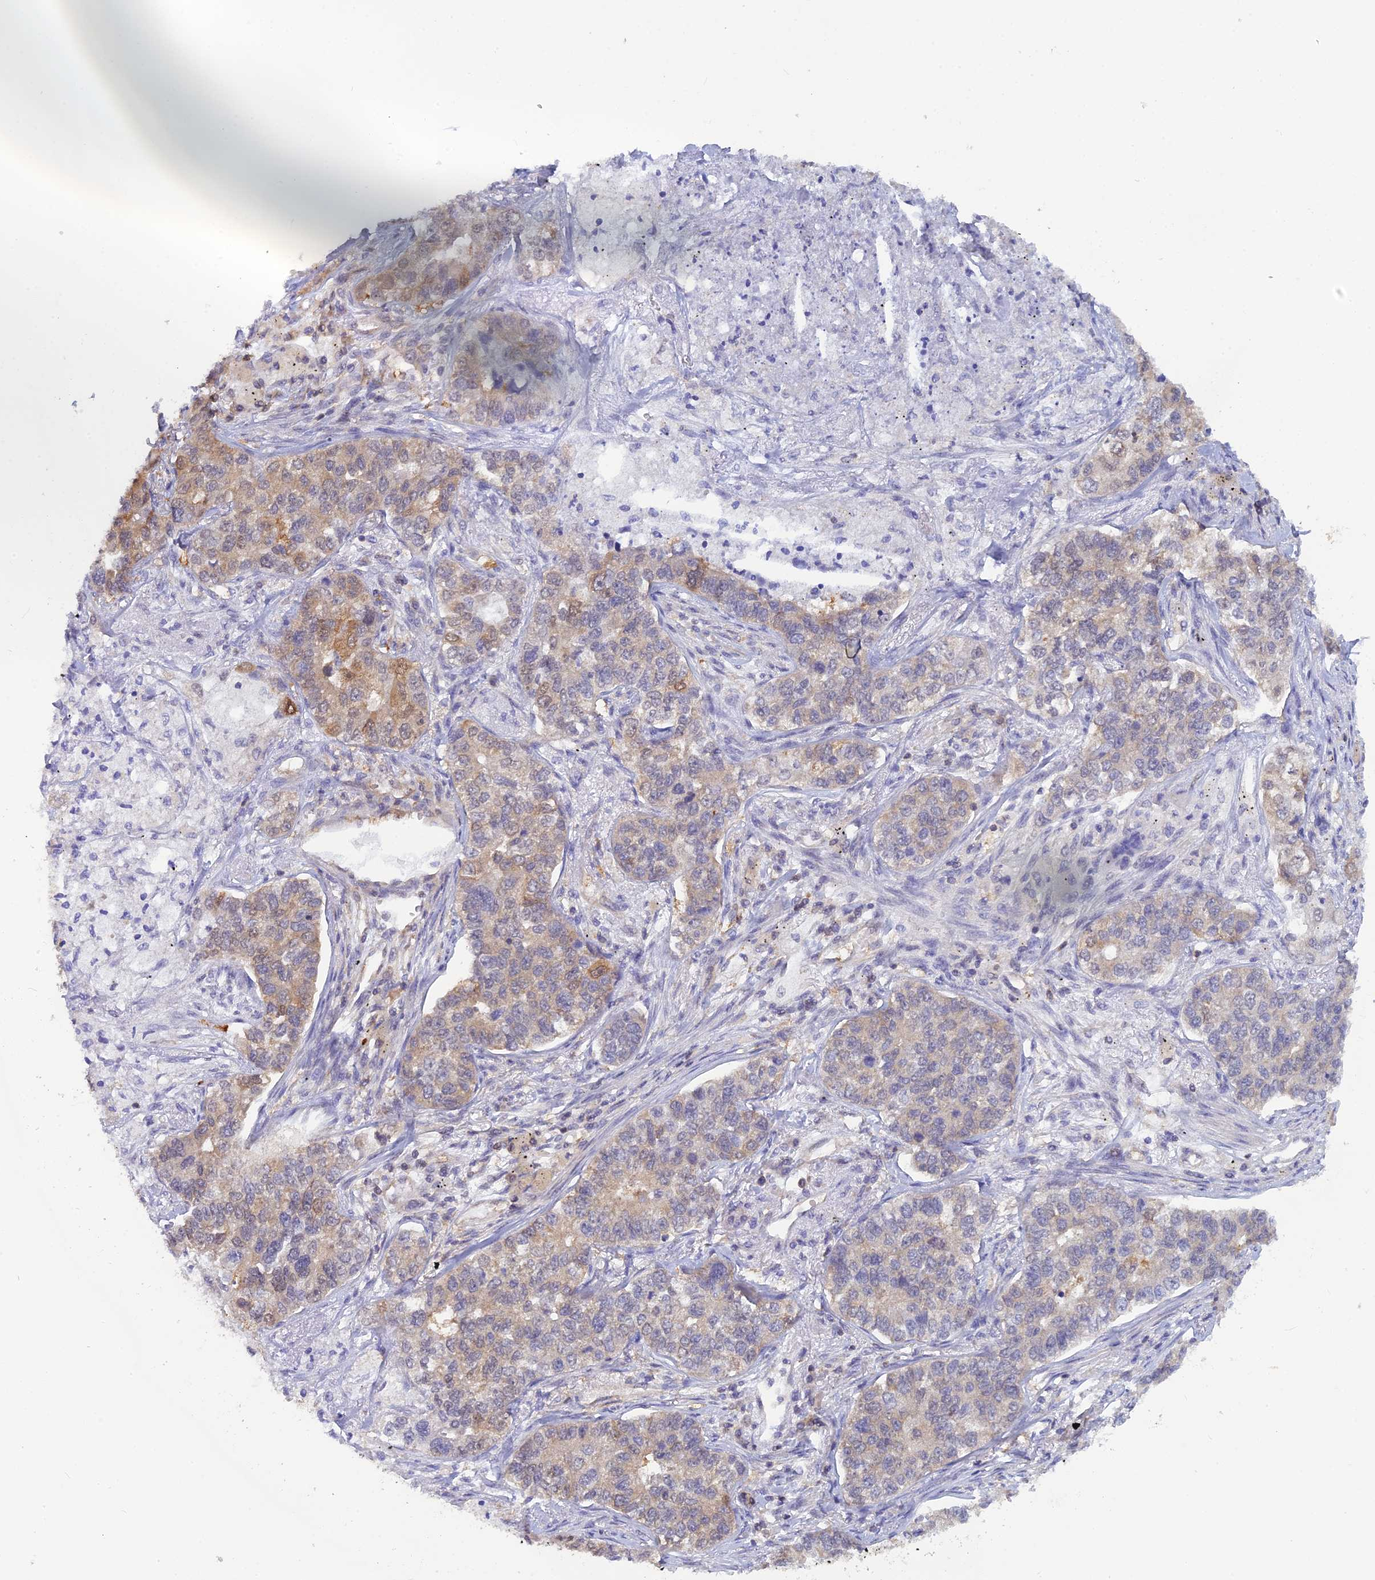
{"staining": {"intensity": "moderate", "quantity": "<25%", "location": "cytoplasmic/membranous,nuclear"}, "tissue": "lung cancer", "cell_type": "Tumor cells", "image_type": "cancer", "snomed": [{"axis": "morphology", "description": "Adenocarcinoma, NOS"}, {"axis": "topography", "description": "Lung"}], "caption": "Moderate cytoplasmic/membranous and nuclear expression is seen in about <25% of tumor cells in lung cancer. The protein of interest is shown in brown color, while the nuclei are stained blue.", "gene": "HINT1", "patient": {"sex": "male", "age": 49}}